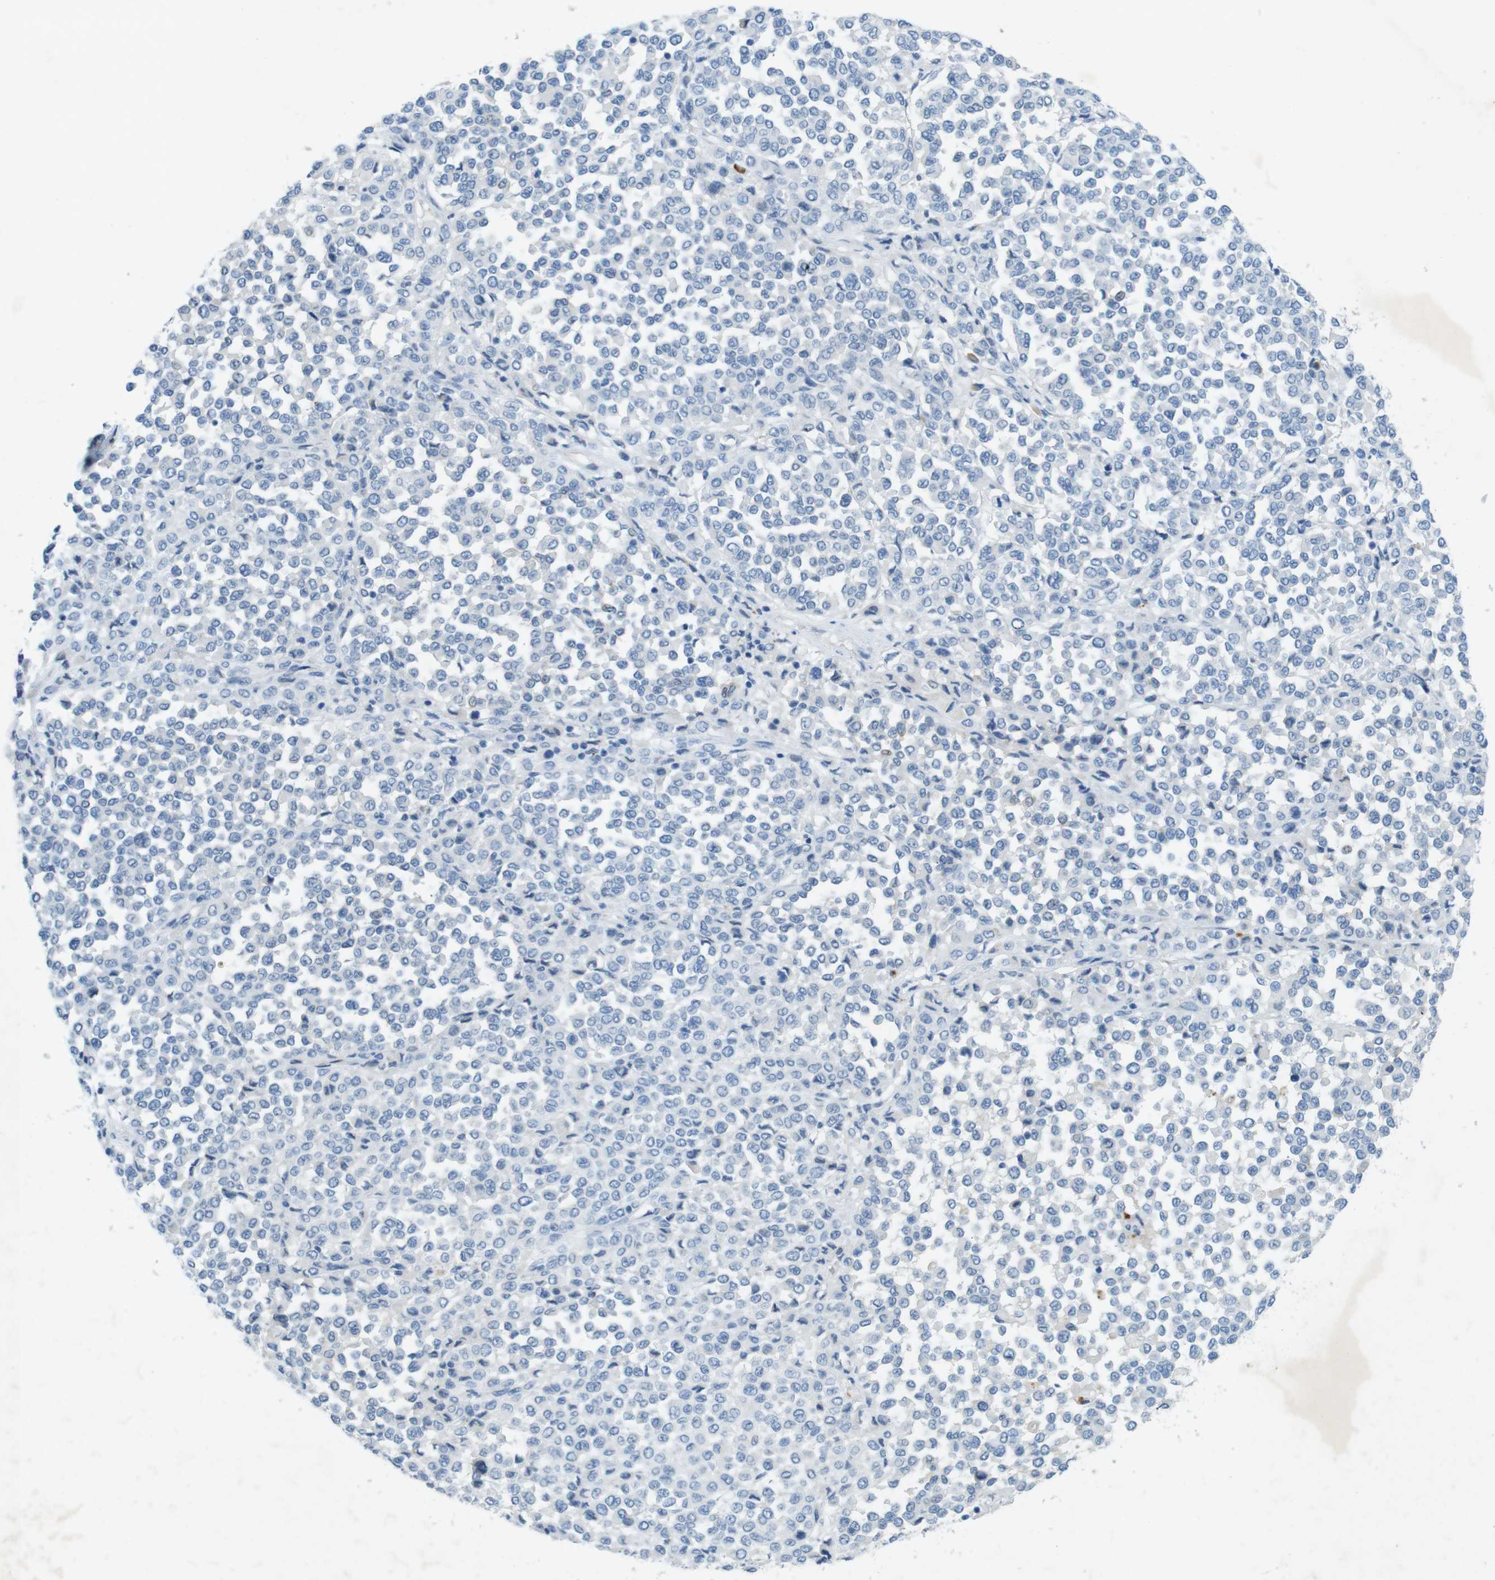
{"staining": {"intensity": "negative", "quantity": "none", "location": "none"}, "tissue": "melanoma", "cell_type": "Tumor cells", "image_type": "cancer", "snomed": [{"axis": "morphology", "description": "Malignant melanoma, Metastatic site"}, {"axis": "topography", "description": "Pancreas"}], "caption": "DAB (3,3'-diaminobenzidine) immunohistochemical staining of melanoma reveals no significant expression in tumor cells.", "gene": "CD320", "patient": {"sex": "female", "age": 30}}